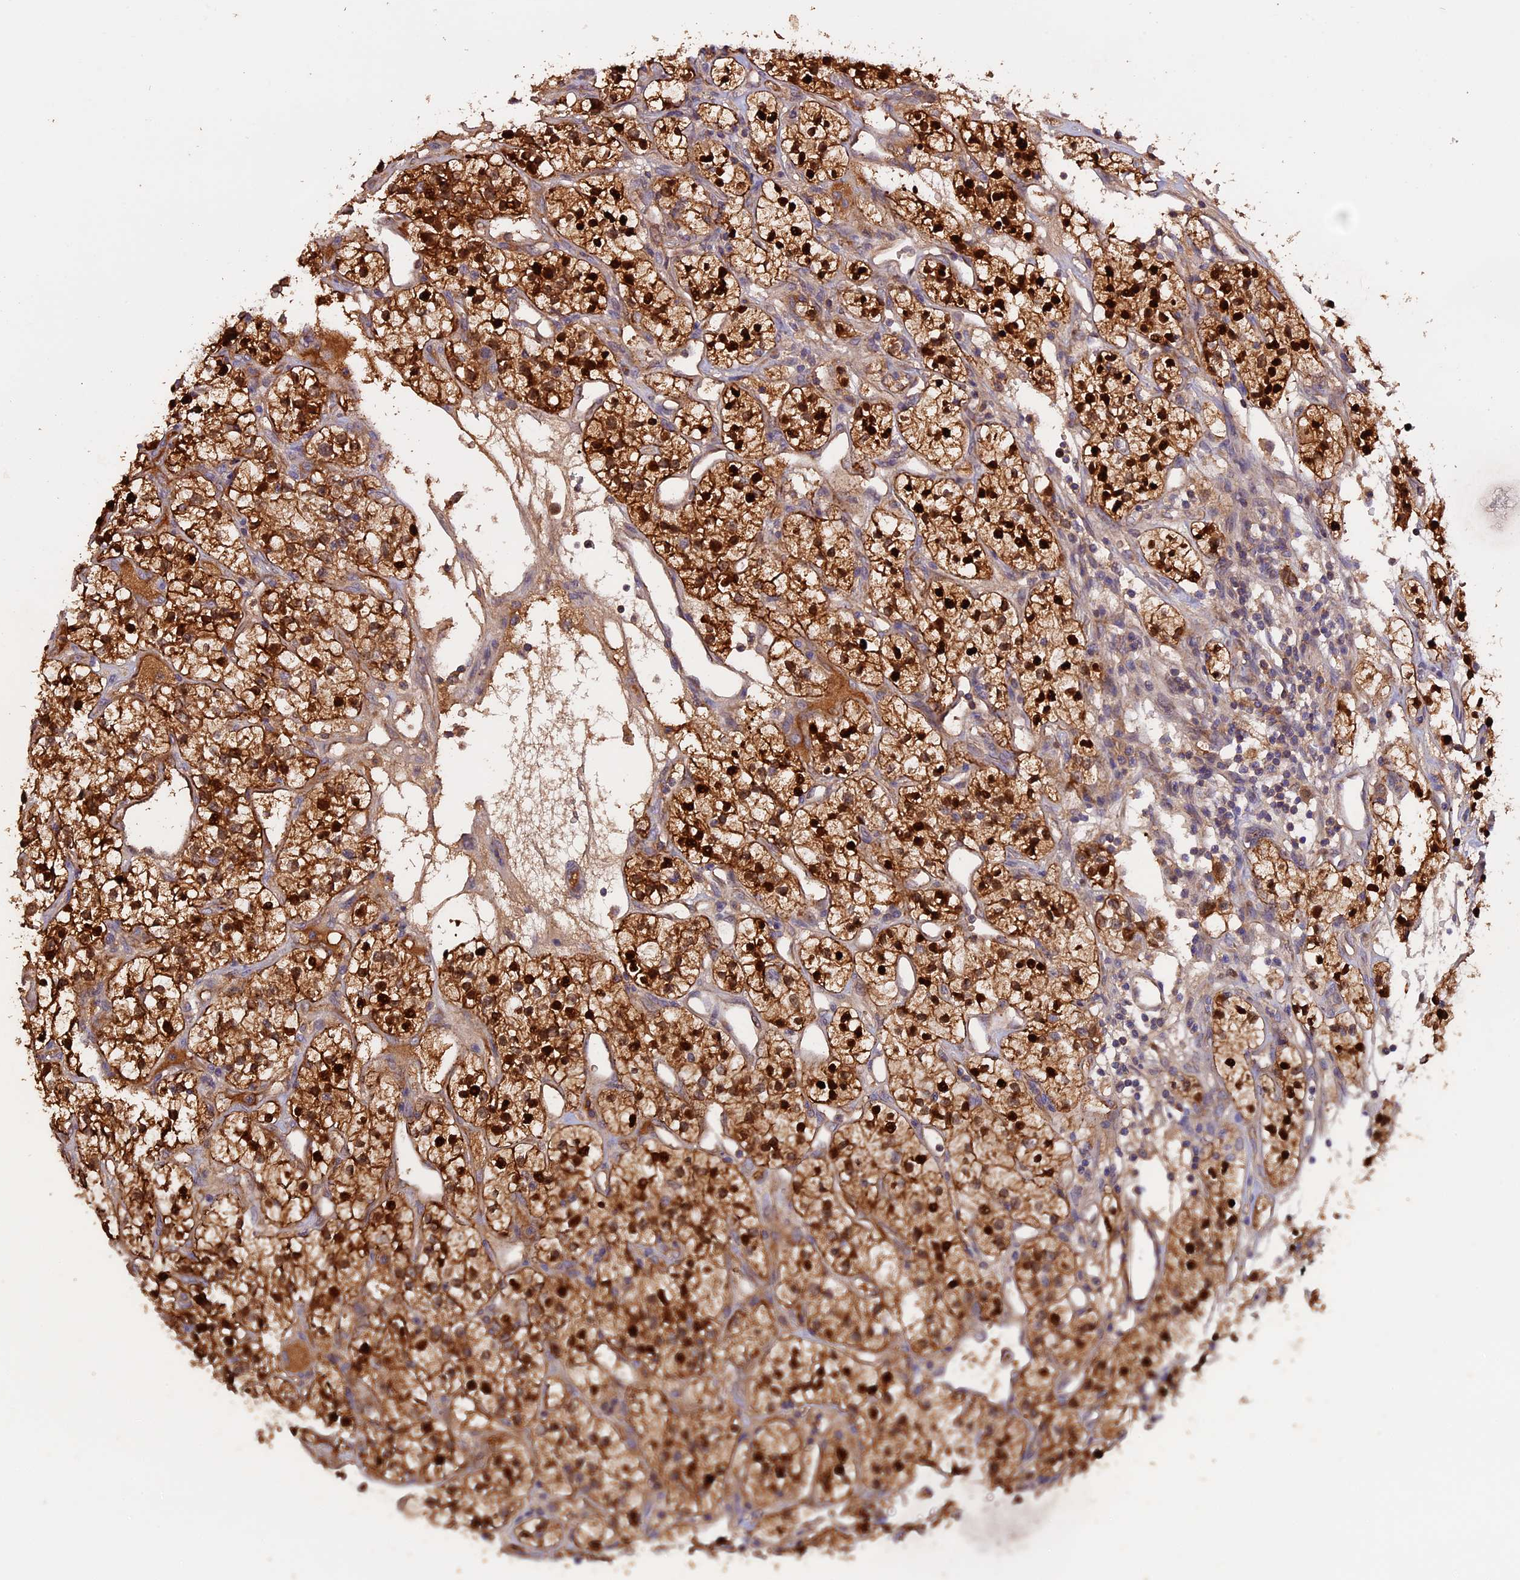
{"staining": {"intensity": "strong", "quantity": ">75%", "location": "cytoplasmic/membranous,nuclear"}, "tissue": "renal cancer", "cell_type": "Tumor cells", "image_type": "cancer", "snomed": [{"axis": "morphology", "description": "Adenocarcinoma, NOS"}, {"axis": "topography", "description": "Kidney"}], "caption": "Renal cancer (adenocarcinoma) was stained to show a protein in brown. There is high levels of strong cytoplasmic/membranous and nuclear expression in about >75% of tumor cells.", "gene": "MARK4", "patient": {"sex": "female", "age": 57}}